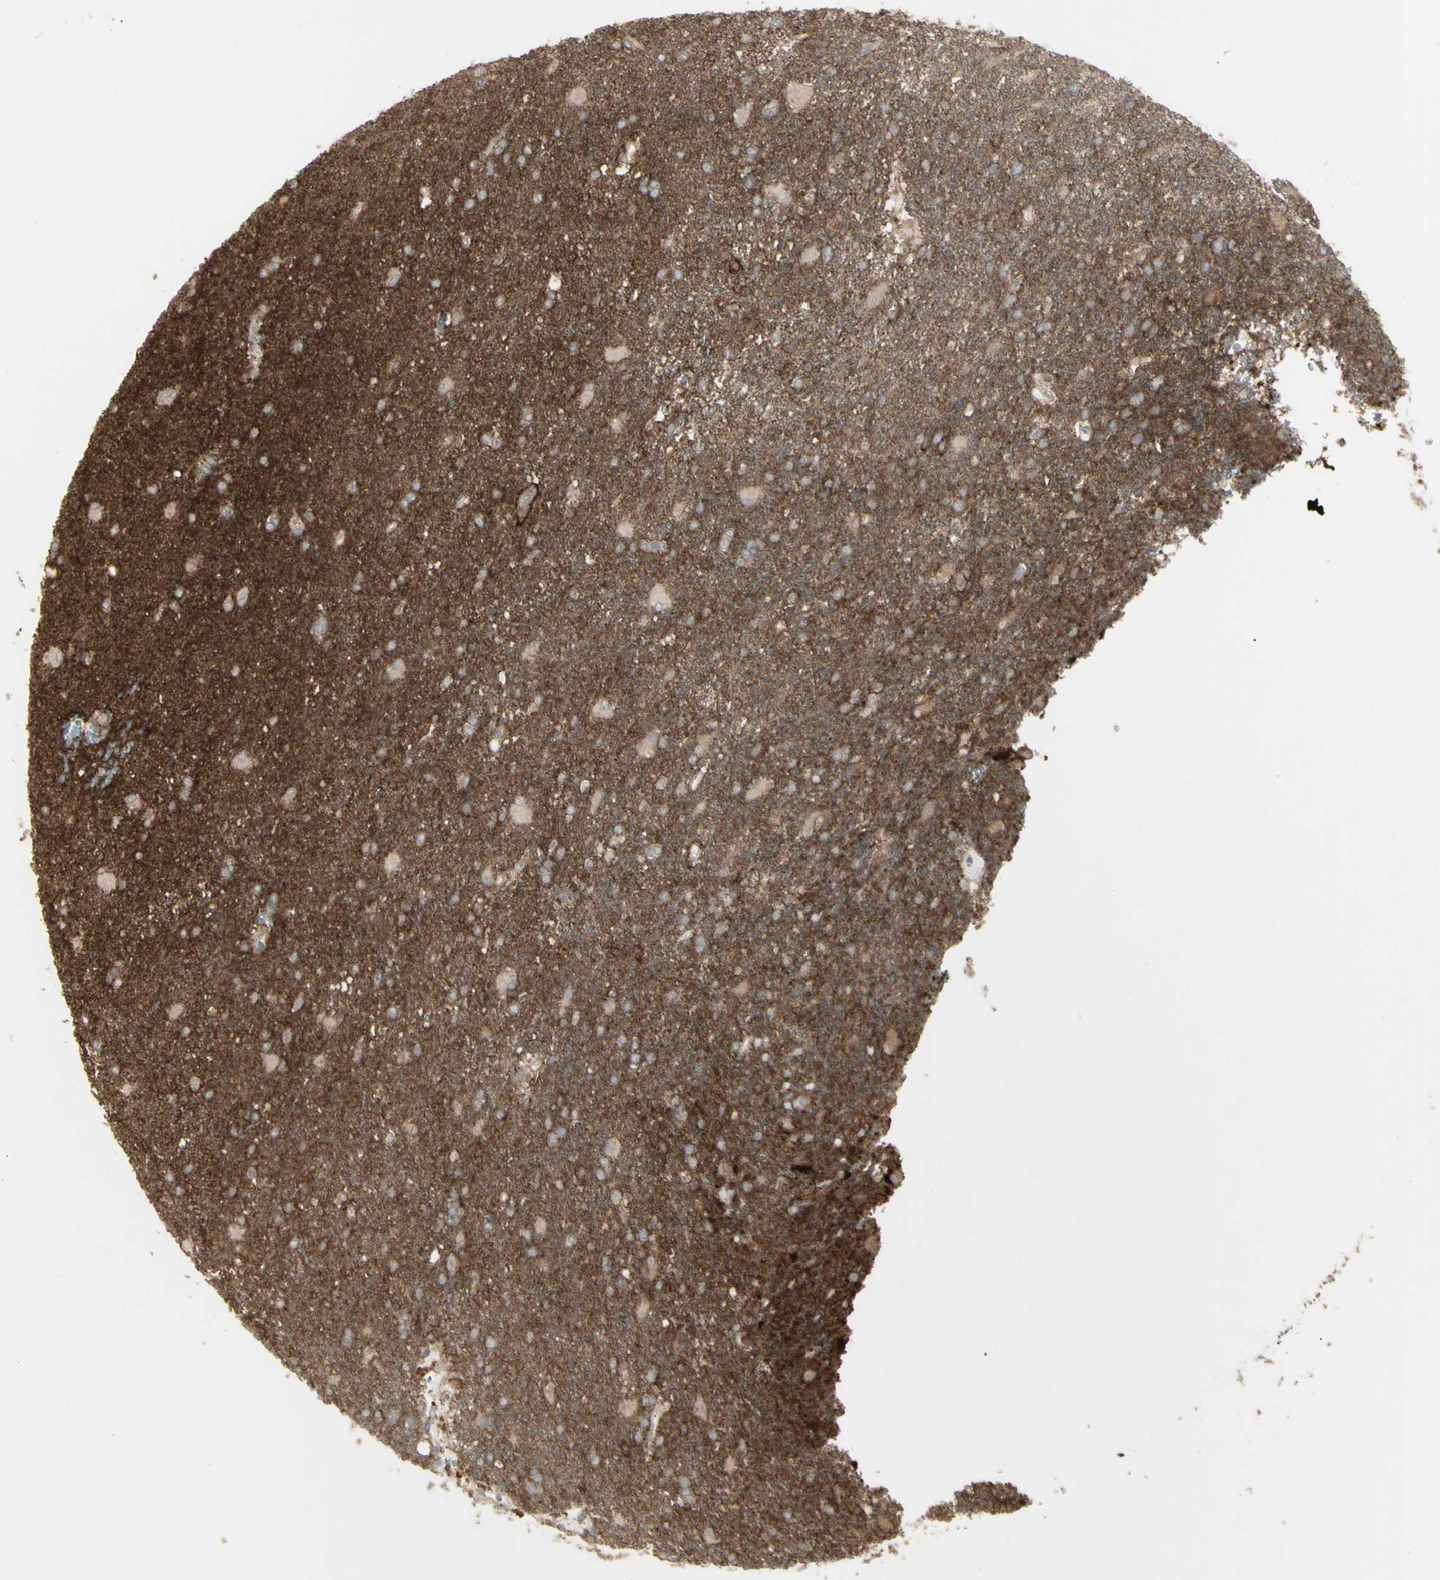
{"staining": {"intensity": "weak", "quantity": ">75%", "location": "cytoplasmic/membranous"}, "tissue": "glioma", "cell_type": "Tumor cells", "image_type": "cancer", "snomed": [{"axis": "morphology", "description": "Glioma, malignant, High grade"}, {"axis": "topography", "description": "Brain"}], "caption": "Brown immunohistochemical staining in high-grade glioma (malignant) reveals weak cytoplasmic/membranous expression in approximately >75% of tumor cells.", "gene": "CD276", "patient": {"sex": "male", "age": 71}}